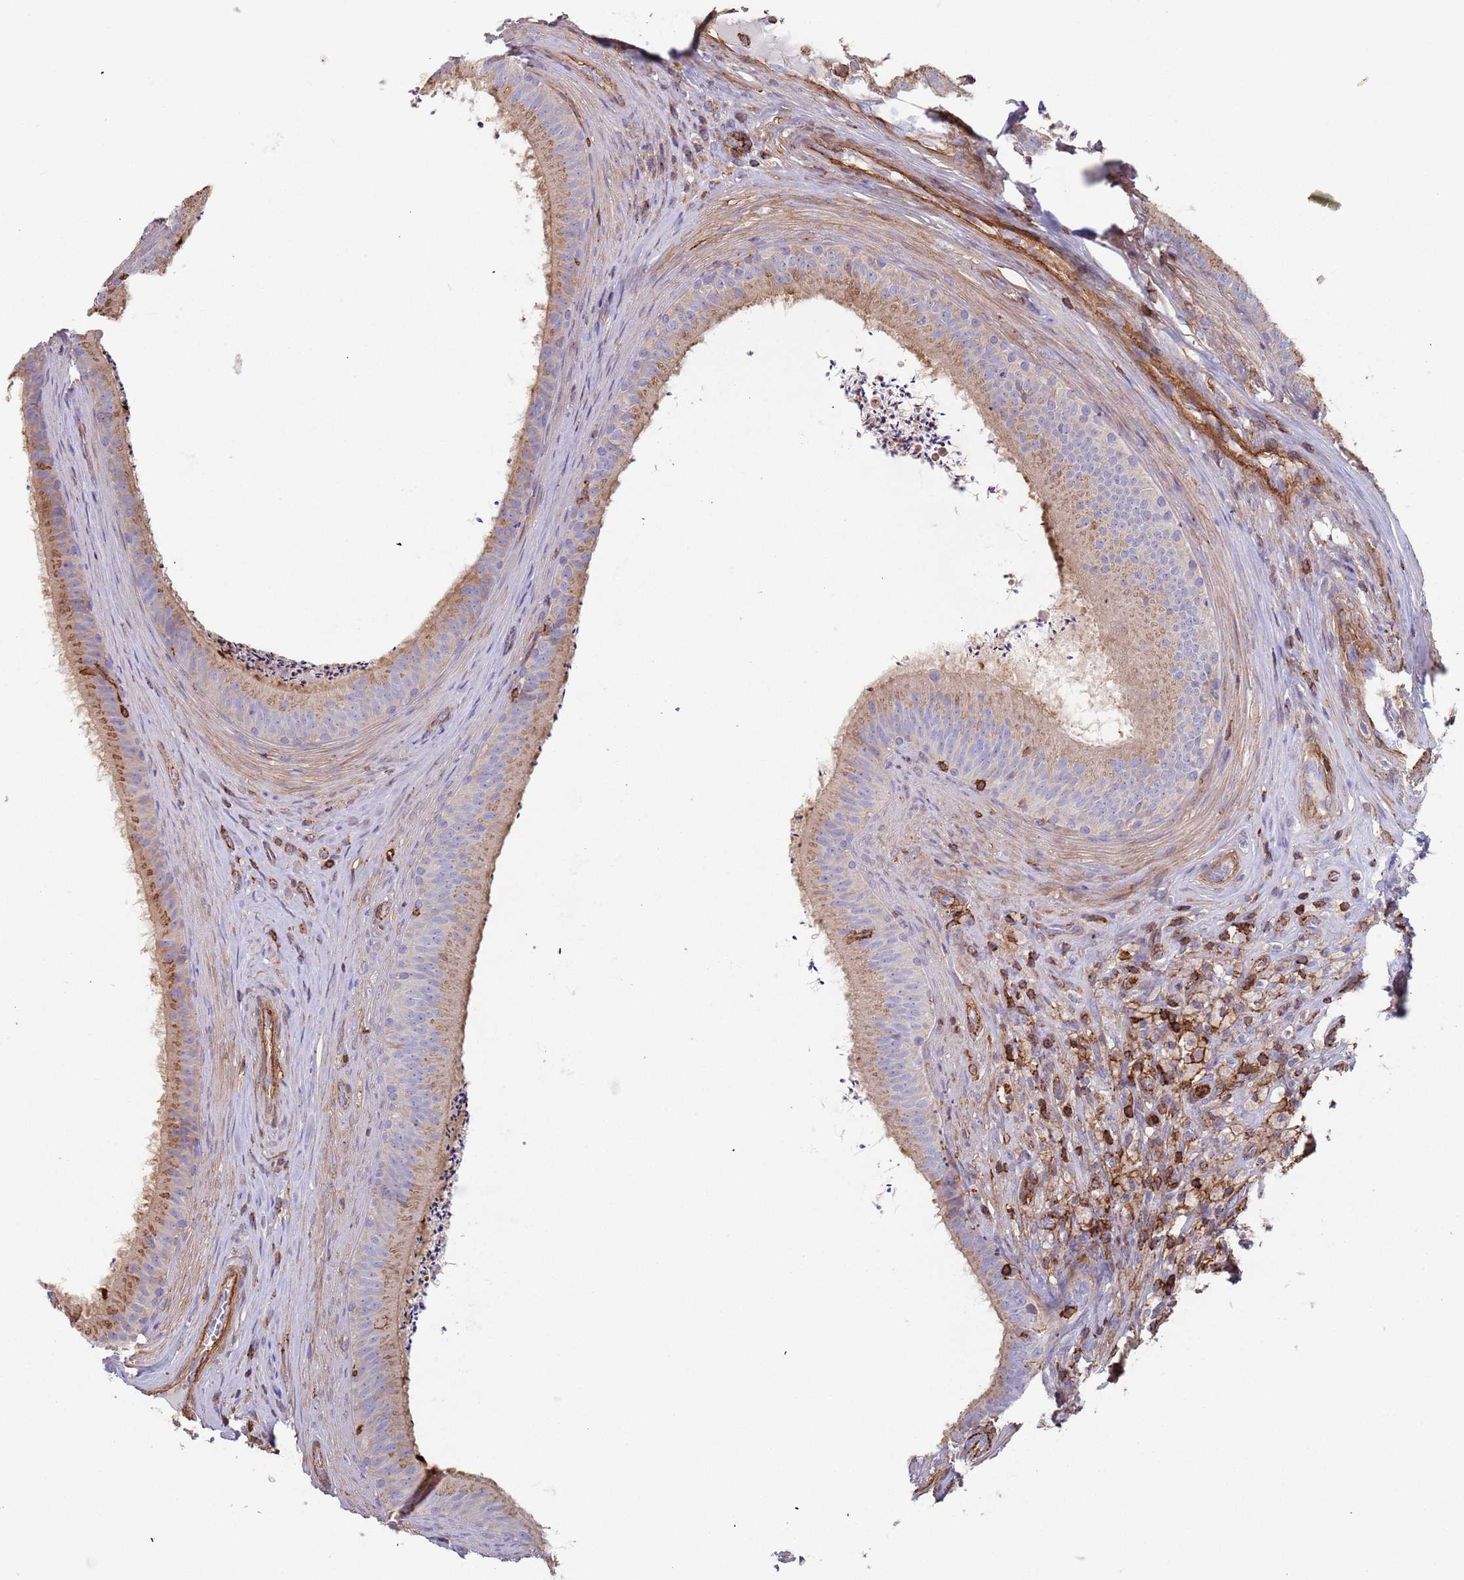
{"staining": {"intensity": "strong", "quantity": "25%-75%", "location": "cytoplasmic/membranous"}, "tissue": "epididymis", "cell_type": "Glandular cells", "image_type": "normal", "snomed": [{"axis": "morphology", "description": "Normal tissue, NOS"}, {"axis": "topography", "description": "Testis"}, {"axis": "topography", "description": "Epididymis"}], "caption": "This histopathology image reveals benign epididymis stained with immunohistochemistry (IHC) to label a protein in brown. The cytoplasmic/membranous of glandular cells show strong positivity for the protein. Nuclei are counter-stained blue.", "gene": "RNF144A", "patient": {"sex": "male", "age": 41}}